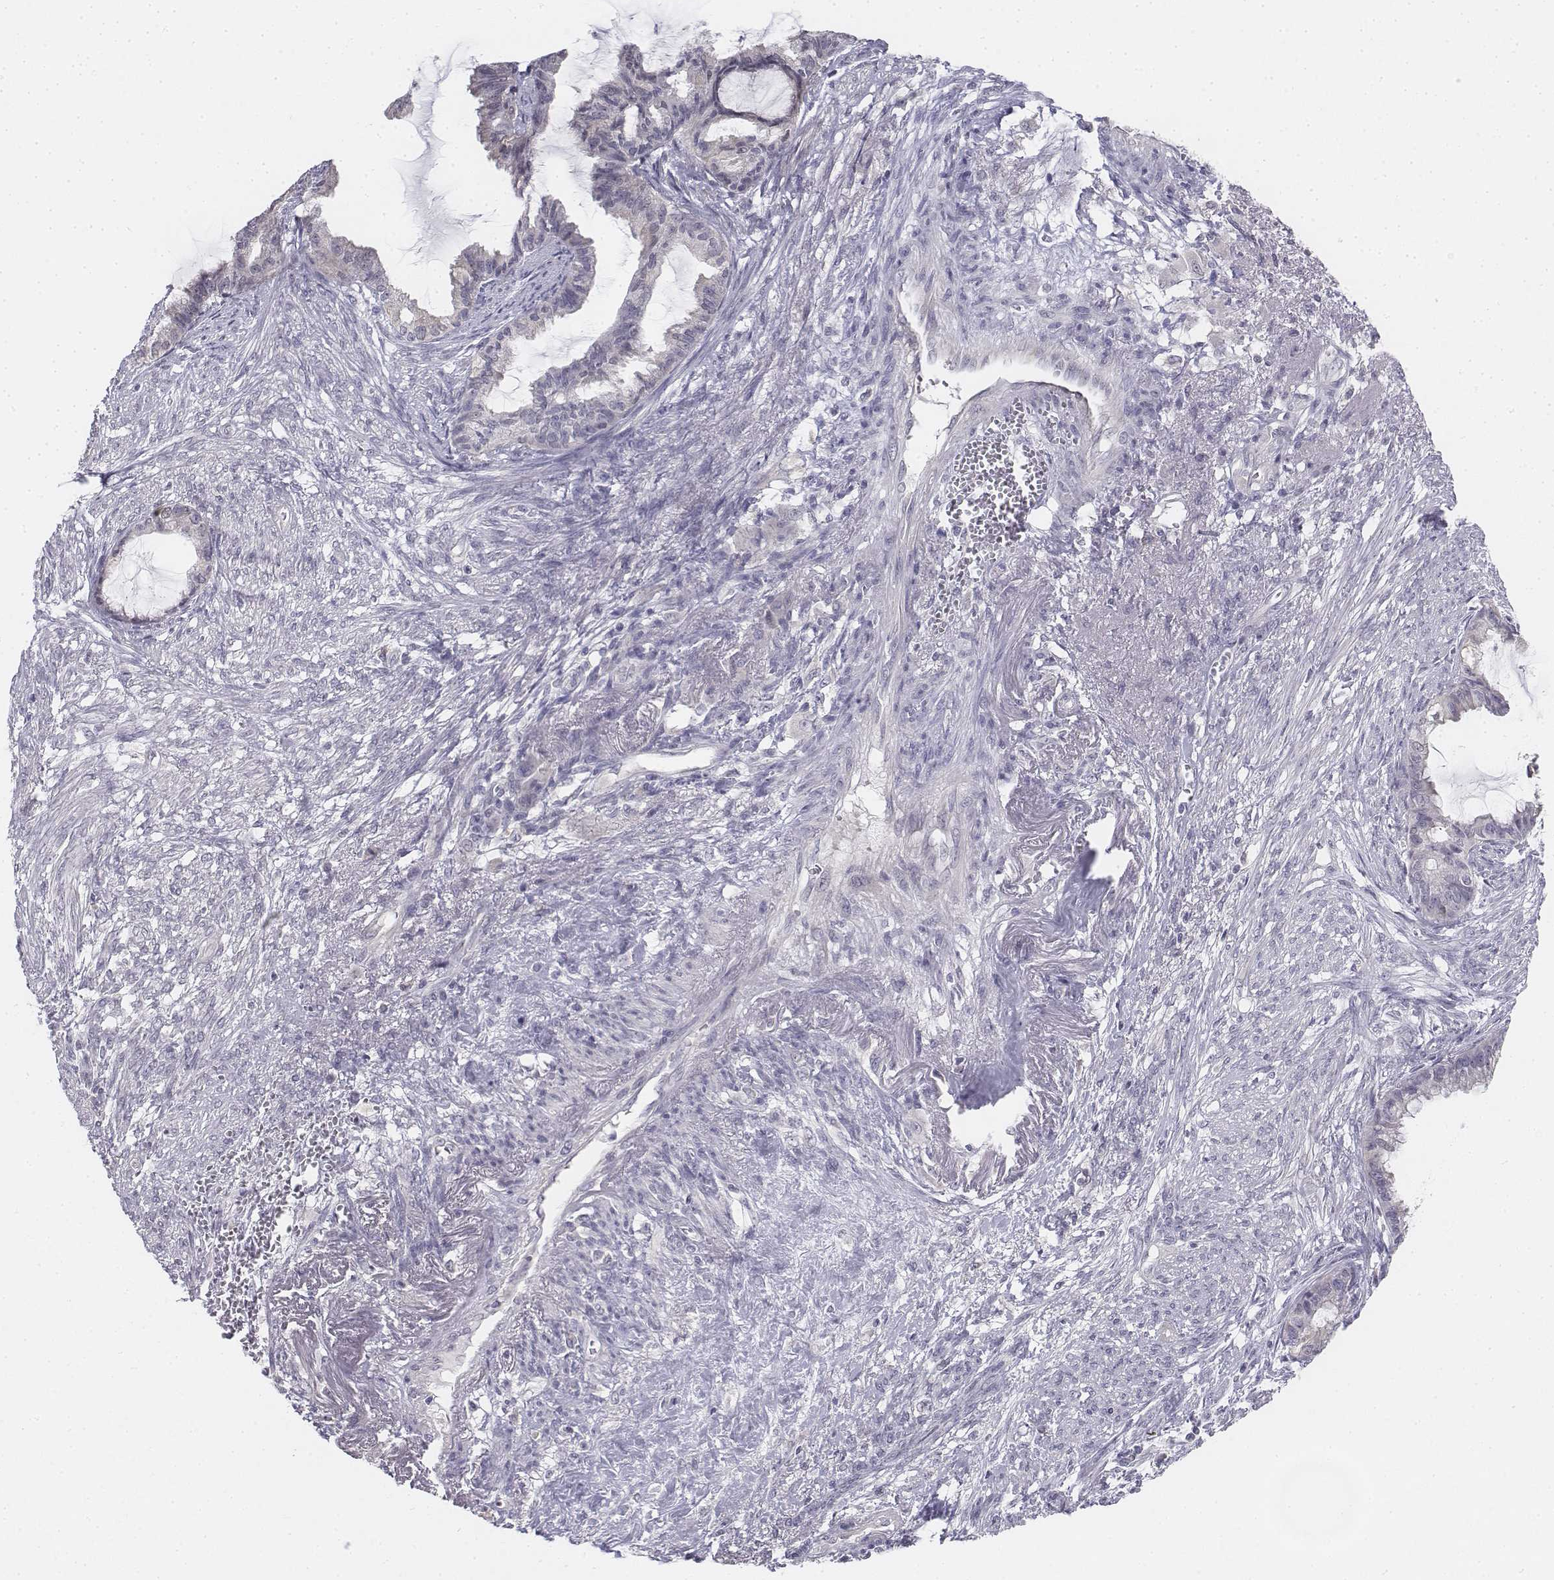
{"staining": {"intensity": "negative", "quantity": "none", "location": "none"}, "tissue": "endometrial cancer", "cell_type": "Tumor cells", "image_type": "cancer", "snomed": [{"axis": "morphology", "description": "Adenocarcinoma, NOS"}, {"axis": "topography", "description": "Endometrium"}], "caption": "Adenocarcinoma (endometrial) stained for a protein using immunohistochemistry (IHC) demonstrates no positivity tumor cells.", "gene": "PENK", "patient": {"sex": "female", "age": 86}}